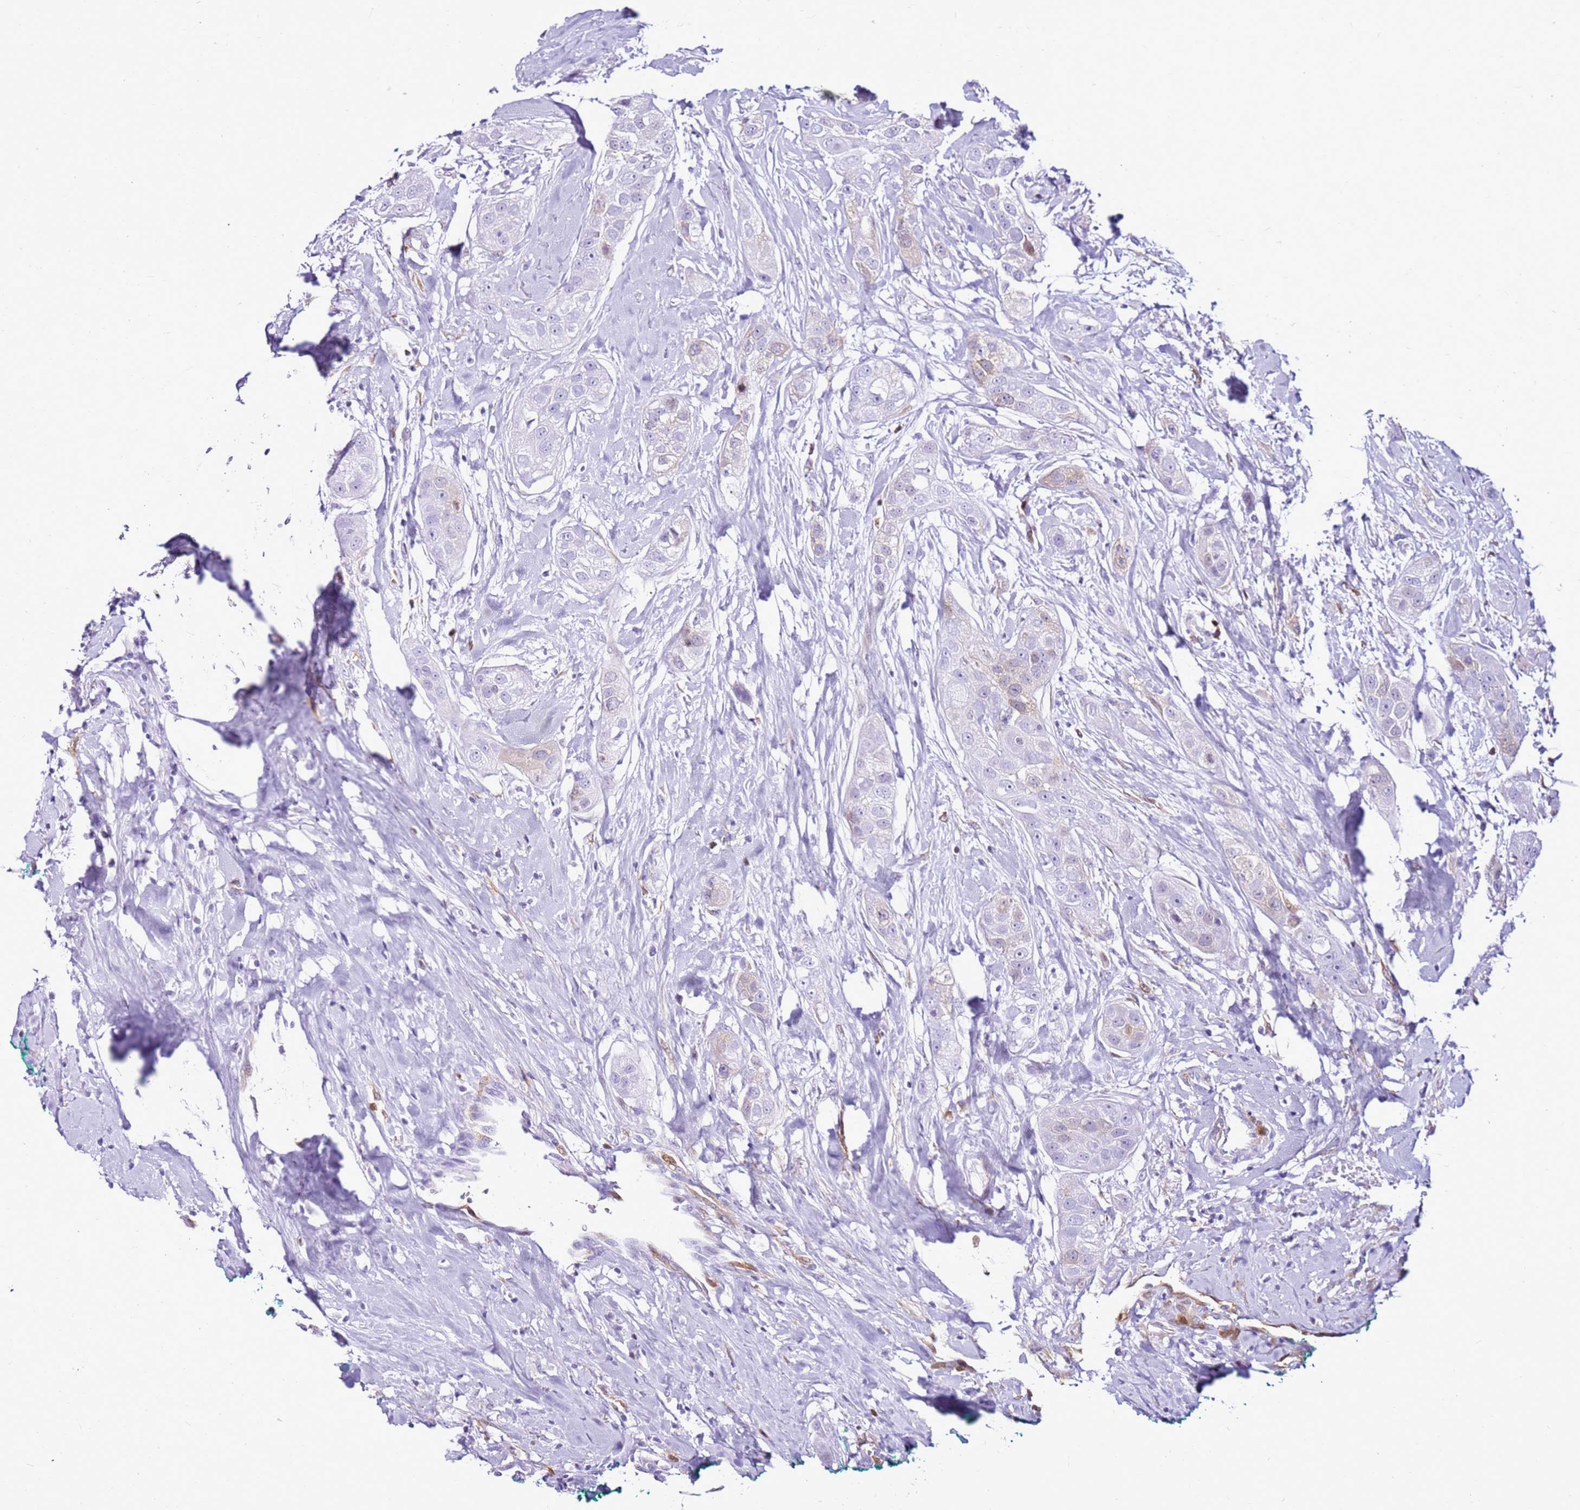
{"staining": {"intensity": "negative", "quantity": "none", "location": "none"}, "tissue": "head and neck cancer", "cell_type": "Tumor cells", "image_type": "cancer", "snomed": [{"axis": "morphology", "description": "Normal tissue, NOS"}, {"axis": "morphology", "description": "Squamous cell carcinoma, NOS"}, {"axis": "topography", "description": "Skeletal muscle"}, {"axis": "topography", "description": "Head-Neck"}], "caption": "Head and neck squamous cell carcinoma stained for a protein using IHC exhibits no positivity tumor cells.", "gene": "SPC25", "patient": {"sex": "male", "age": 51}}